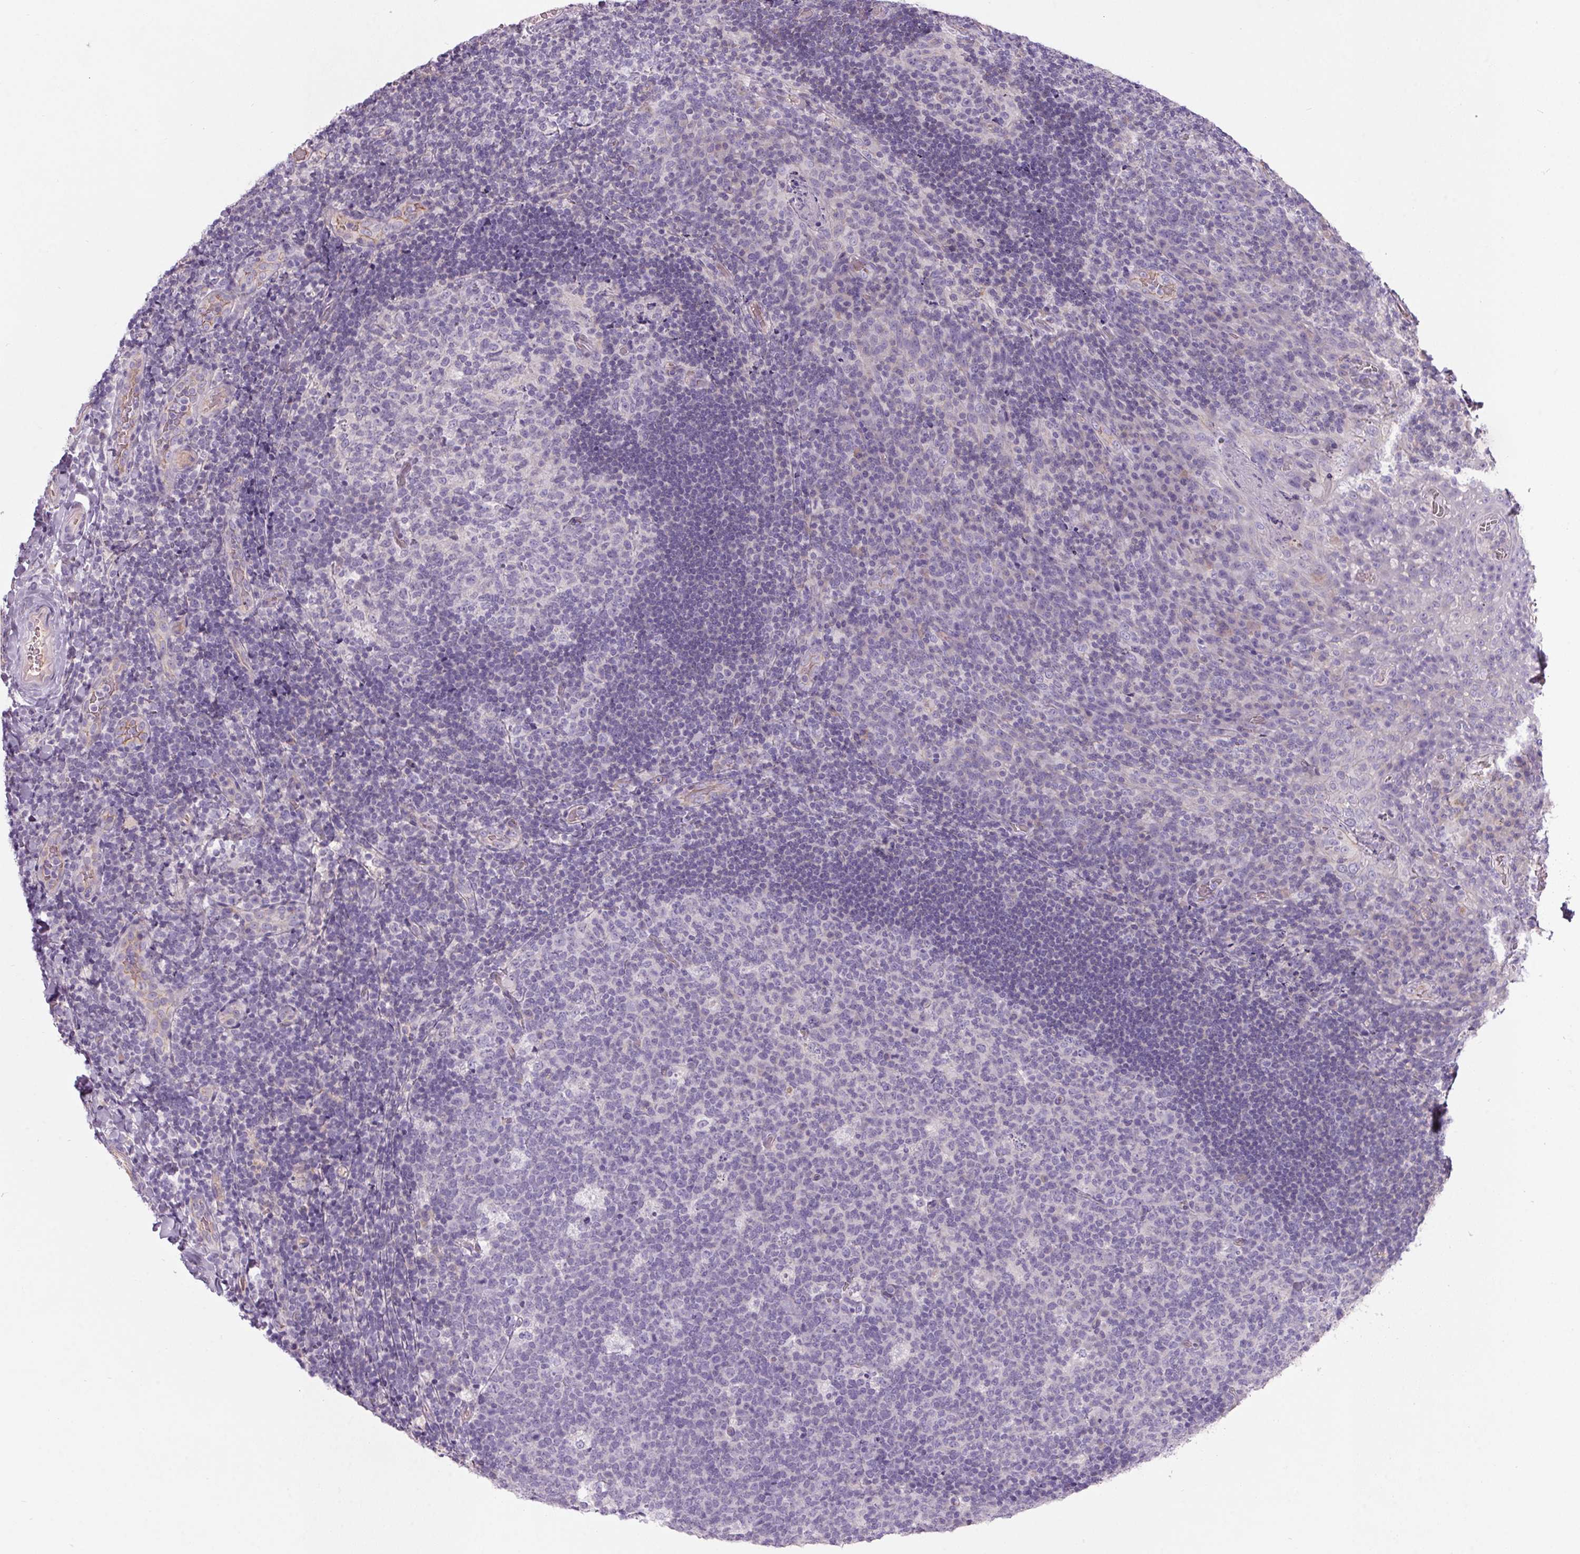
{"staining": {"intensity": "negative", "quantity": "none", "location": "none"}, "tissue": "tonsil", "cell_type": "Germinal center cells", "image_type": "normal", "snomed": [{"axis": "morphology", "description": "Normal tissue, NOS"}, {"axis": "topography", "description": "Tonsil"}], "caption": "DAB immunohistochemical staining of benign human tonsil demonstrates no significant expression in germinal center cells.", "gene": "APOC4", "patient": {"sex": "male", "age": 17}}